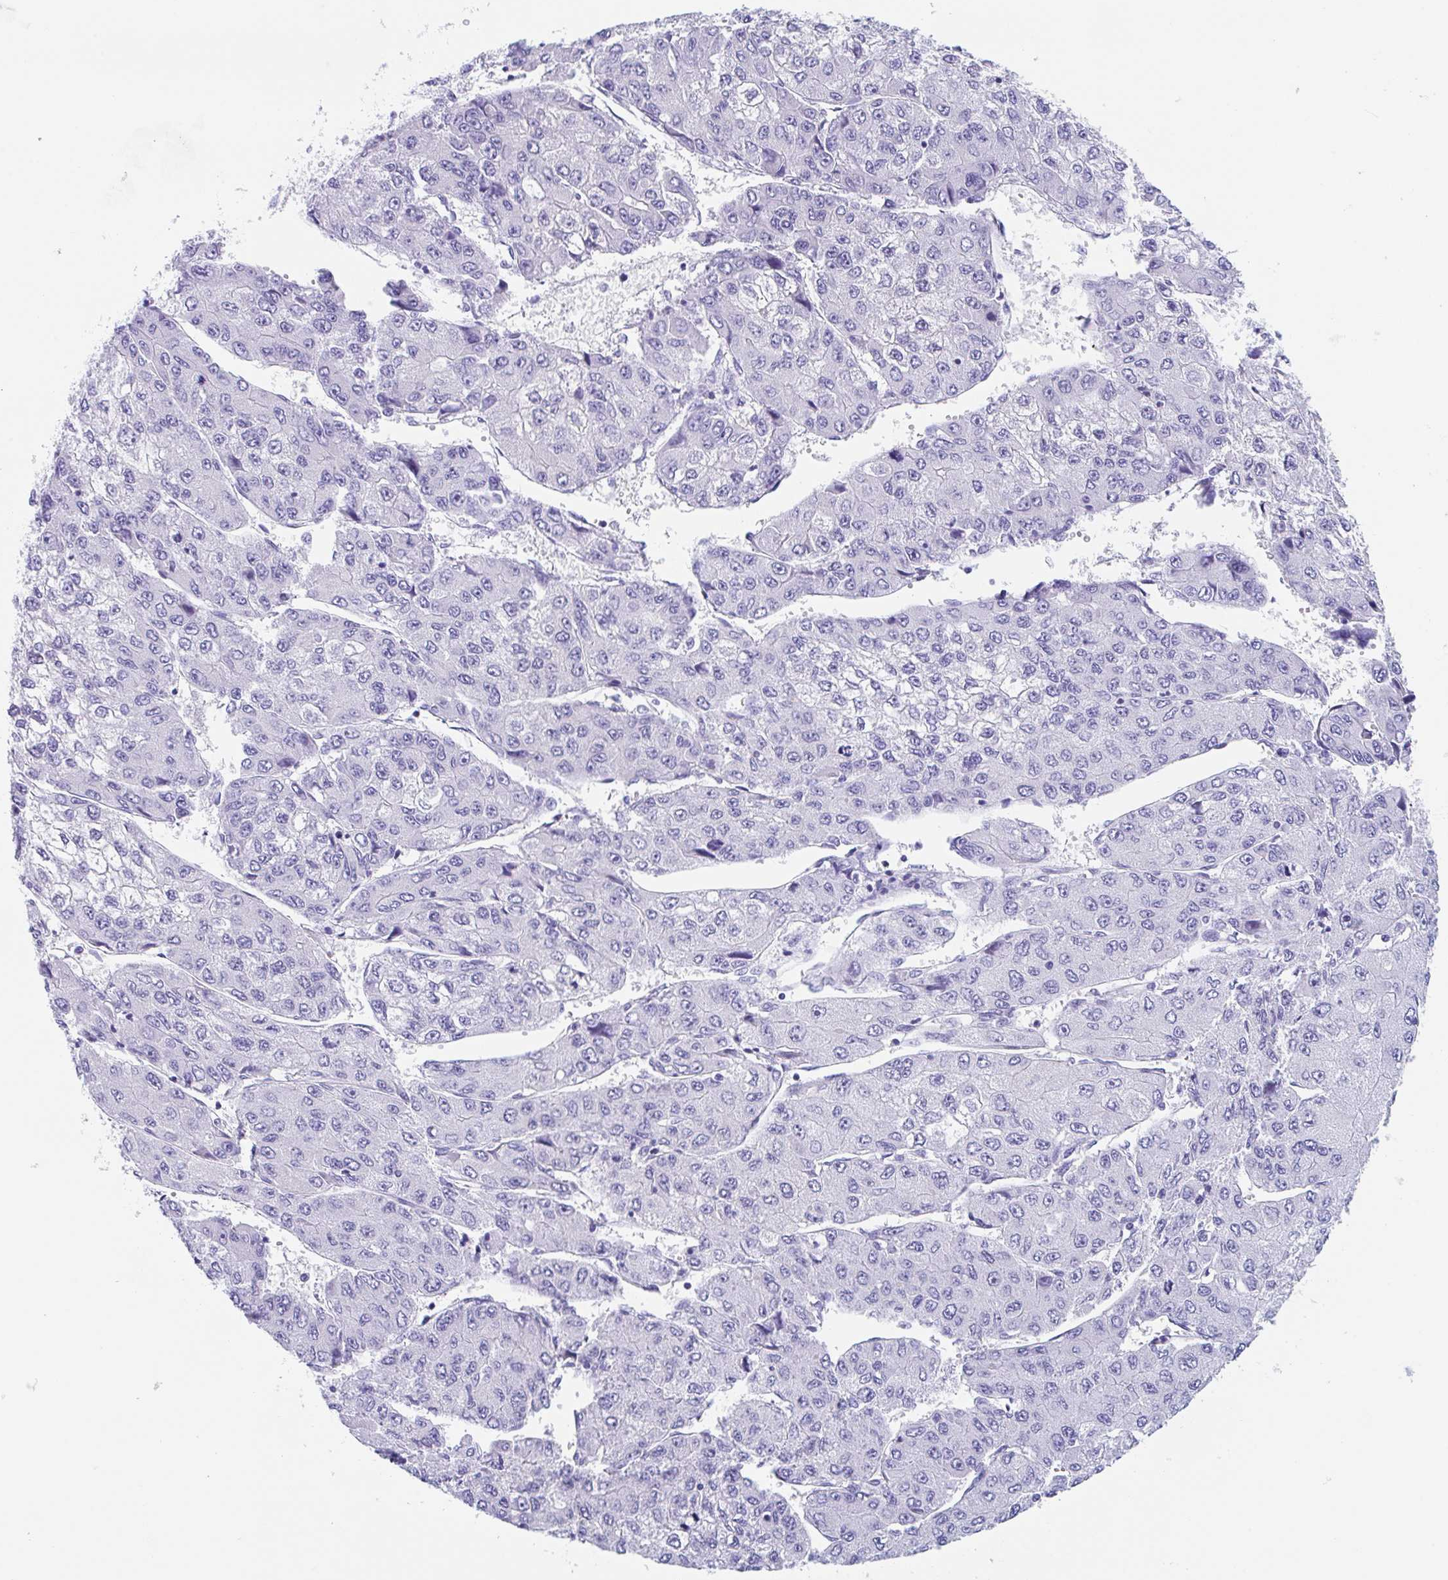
{"staining": {"intensity": "negative", "quantity": "none", "location": "none"}, "tissue": "liver cancer", "cell_type": "Tumor cells", "image_type": "cancer", "snomed": [{"axis": "morphology", "description": "Carcinoma, Hepatocellular, NOS"}, {"axis": "topography", "description": "Liver"}], "caption": "High power microscopy photomicrograph of an immunohistochemistry histopathology image of hepatocellular carcinoma (liver), revealing no significant staining in tumor cells.", "gene": "TAS2R41", "patient": {"sex": "female", "age": 66}}